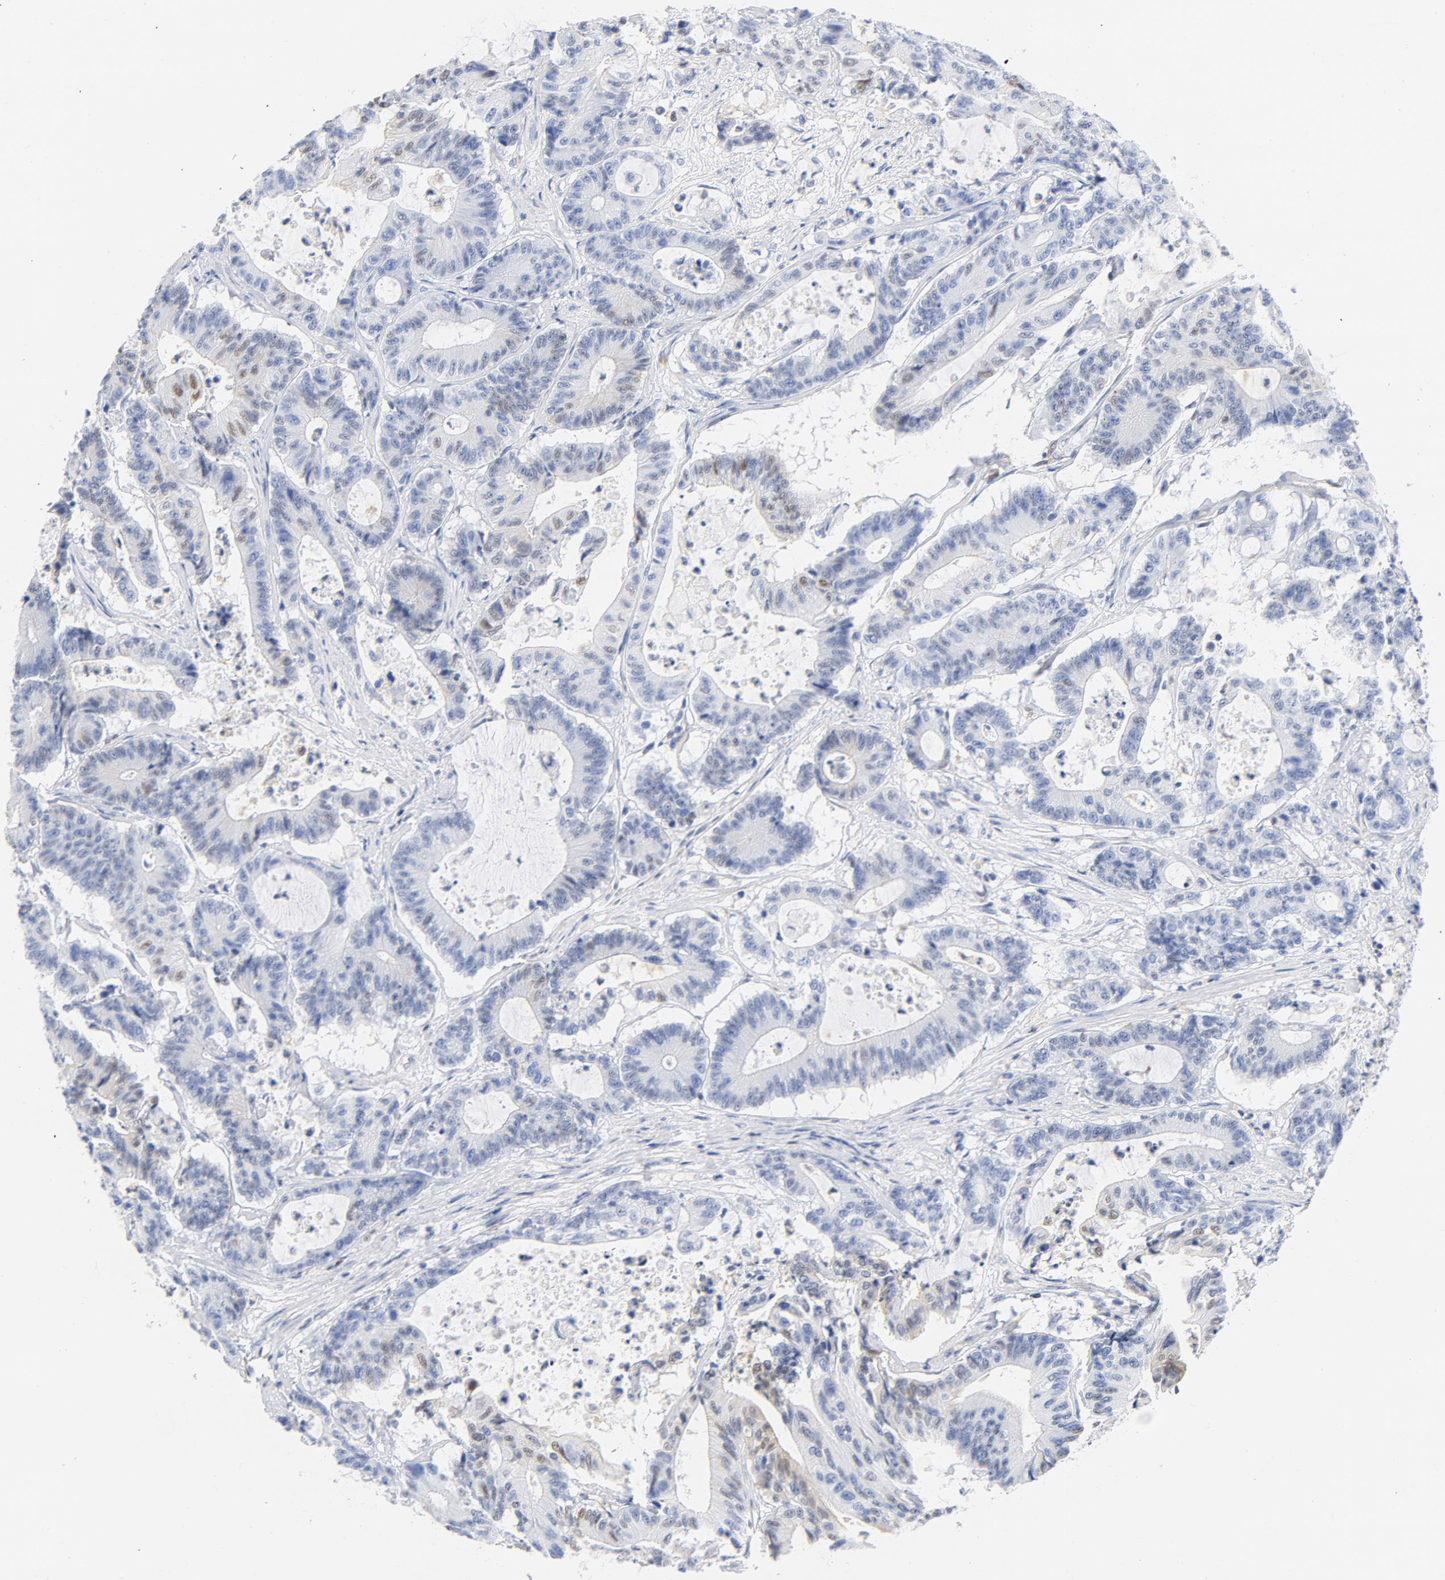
{"staining": {"intensity": "weak", "quantity": "<25%", "location": "nuclear"}, "tissue": "colorectal cancer", "cell_type": "Tumor cells", "image_type": "cancer", "snomed": [{"axis": "morphology", "description": "Adenocarcinoma, NOS"}, {"axis": "topography", "description": "Colon"}], "caption": "DAB (3,3'-diaminobenzidine) immunohistochemical staining of colorectal adenocarcinoma shows no significant staining in tumor cells. (Stains: DAB immunohistochemistry (IHC) with hematoxylin counter stain, Microscopy: brightfield microscopy at high magnification).", "gene": "CDKN1B", "patient": {"sex": "female", "age": 84}}